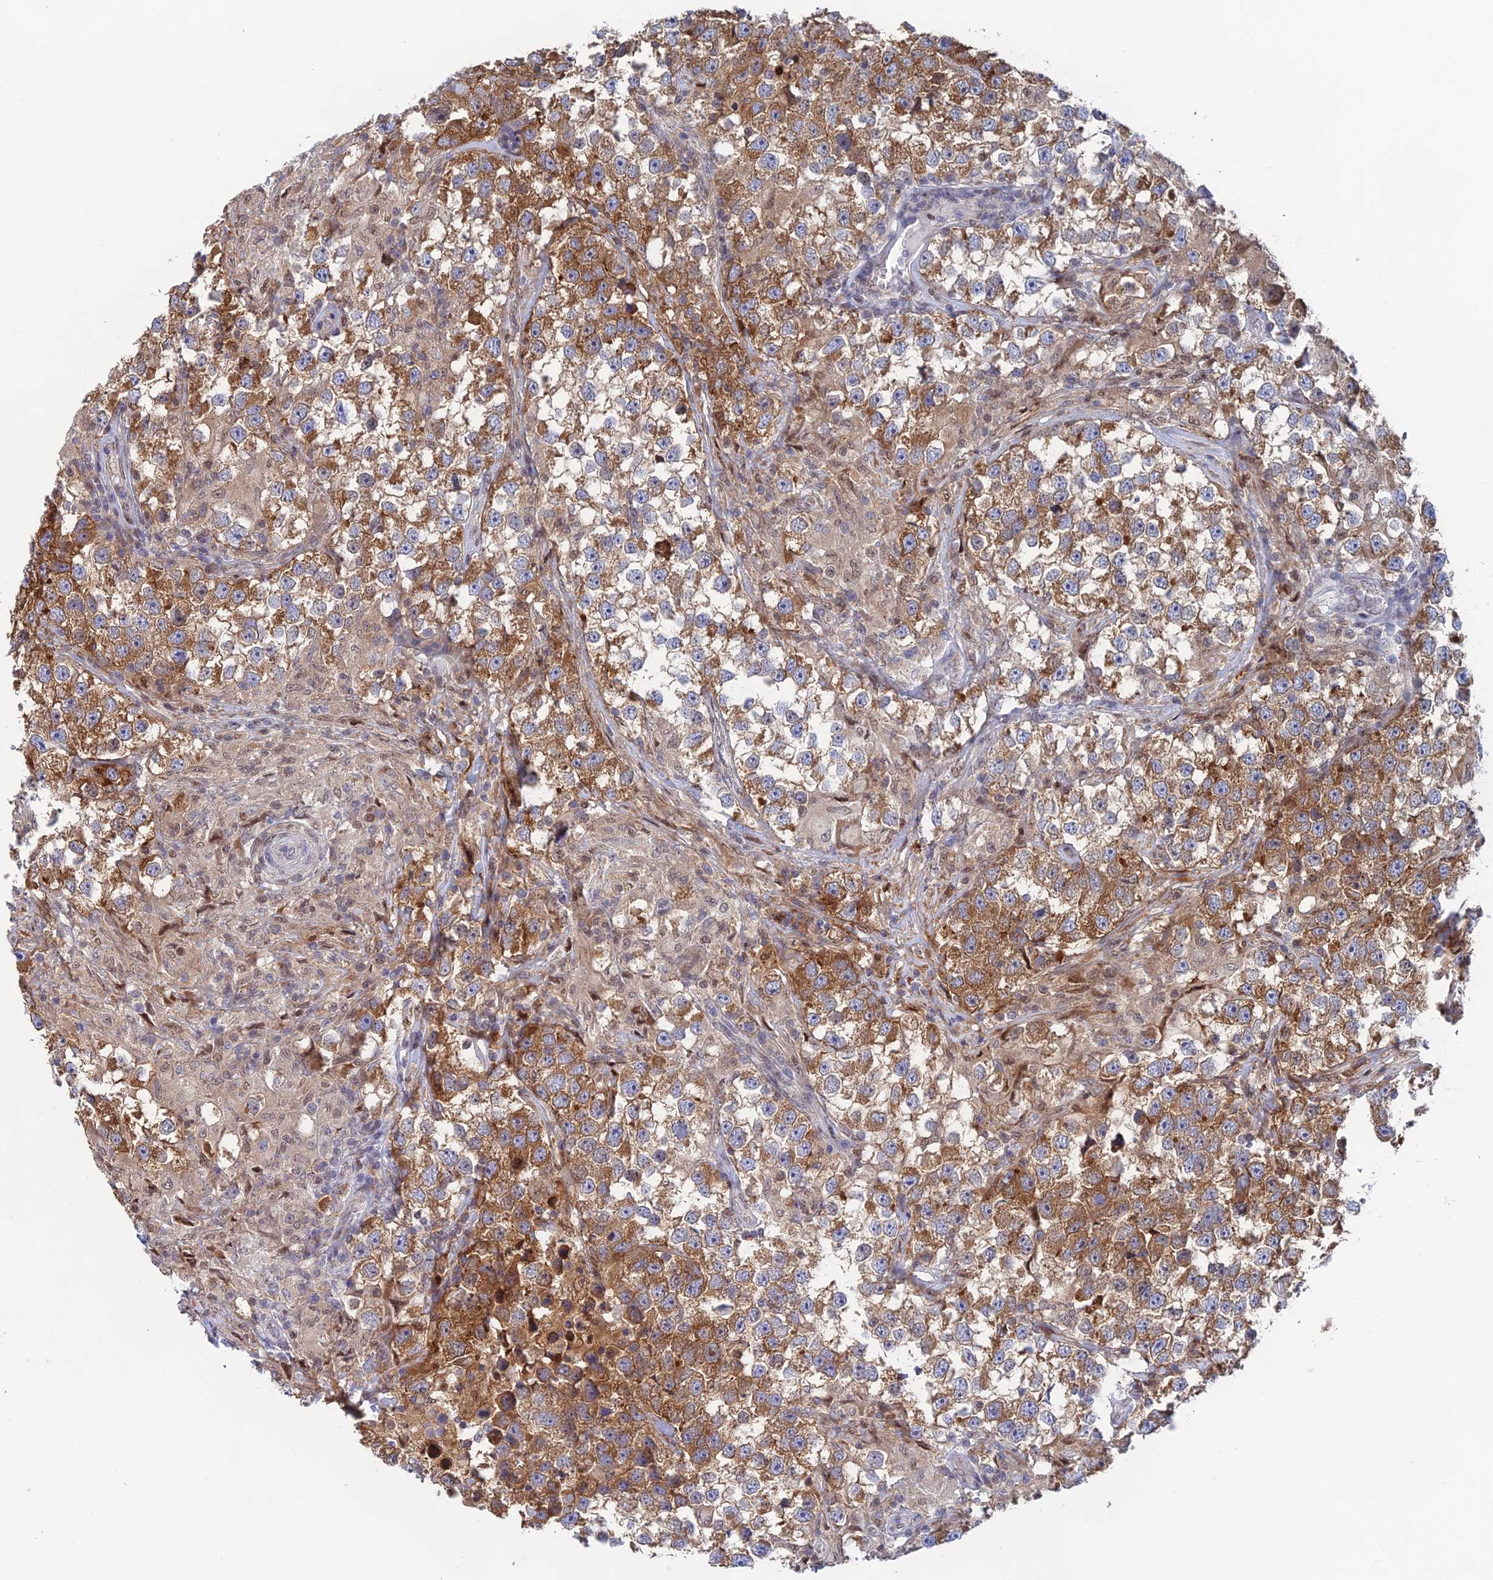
{"staining": {"intensity": "moderate", "quantity": ">75%", "location": "cytoplasmic/membranous"}, "tissue": "testis cancer", "cell_type": "Tumor cells", "image_type": "cancer", "snomed": [{"axis": "morphology", "description": "Seminoma, NOS"}, {"axis": "topography", "description": "Testis"}], "caption": "This micrograph reveals testis cancer (seminoma) stained with immunohistochemistry (IHC) to label a protein in brown. The cytoplasmic/membranous of tumor cells show moderate positivity for the protein. Nuclei are counter-stained blue.", "gene": "MRPL17", "patient": {"sex": "male", "age": 46}}